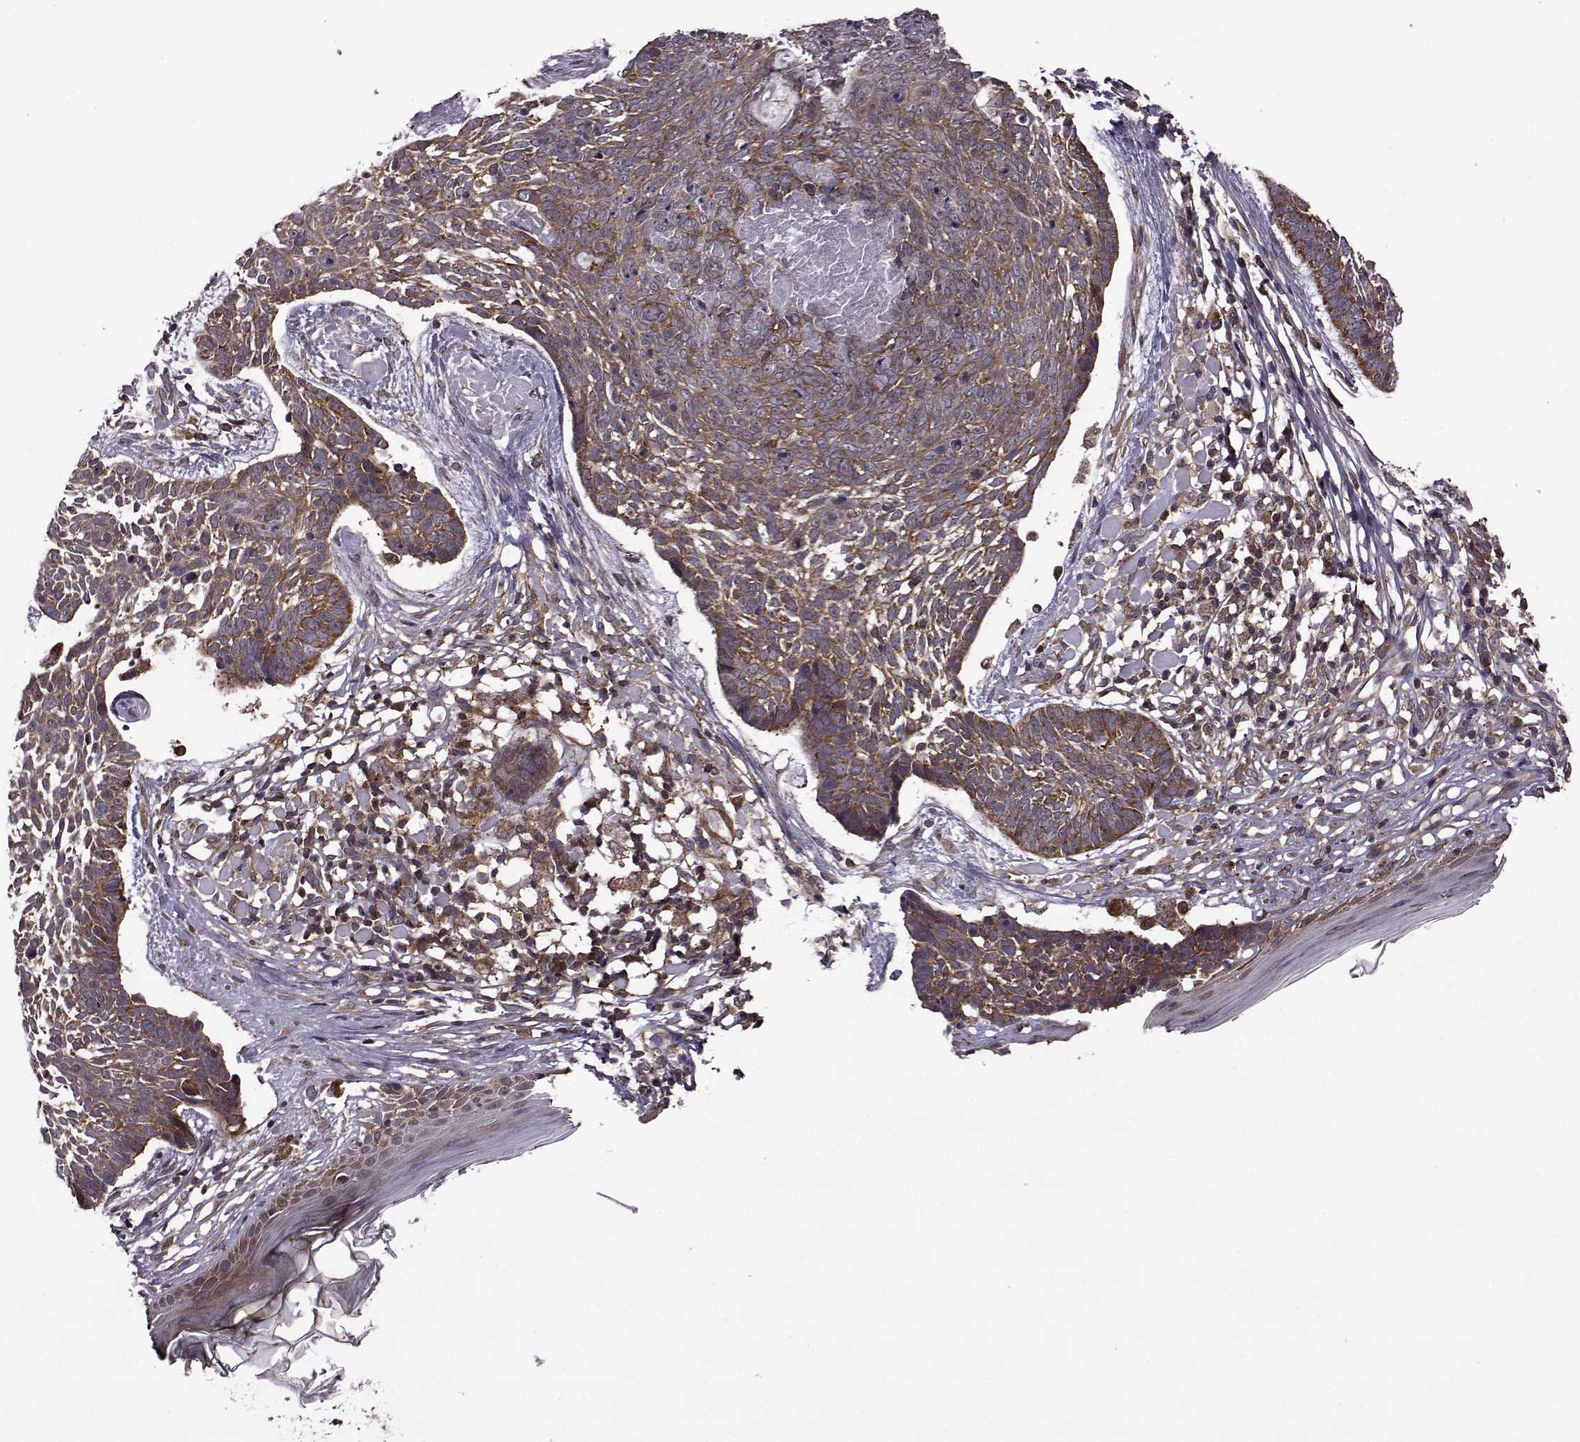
{"staining": {"intensity": "strong", "quantity": ">75%", "location": "cytoplasmic/membranous"}, "tissue": "skin cancer", "cell_type": "Tumor cells", "image_type": "cancer", "snomed": [{"axis": "morphology", "description": "Basal cell carcinoma"}, {"axis": "topography", "description": "Skin"}], "caption": "High-magnification brightfield microscopy of skin cancer stained with DAB (brown) and counterstained with hematoxylin (blue). tumor cells exhibit strong cytoplasmic/membranous staining is appreciated in about>75% of cells.", "gene": "URI1", "patient": {"sex": "male", "age": 85}}